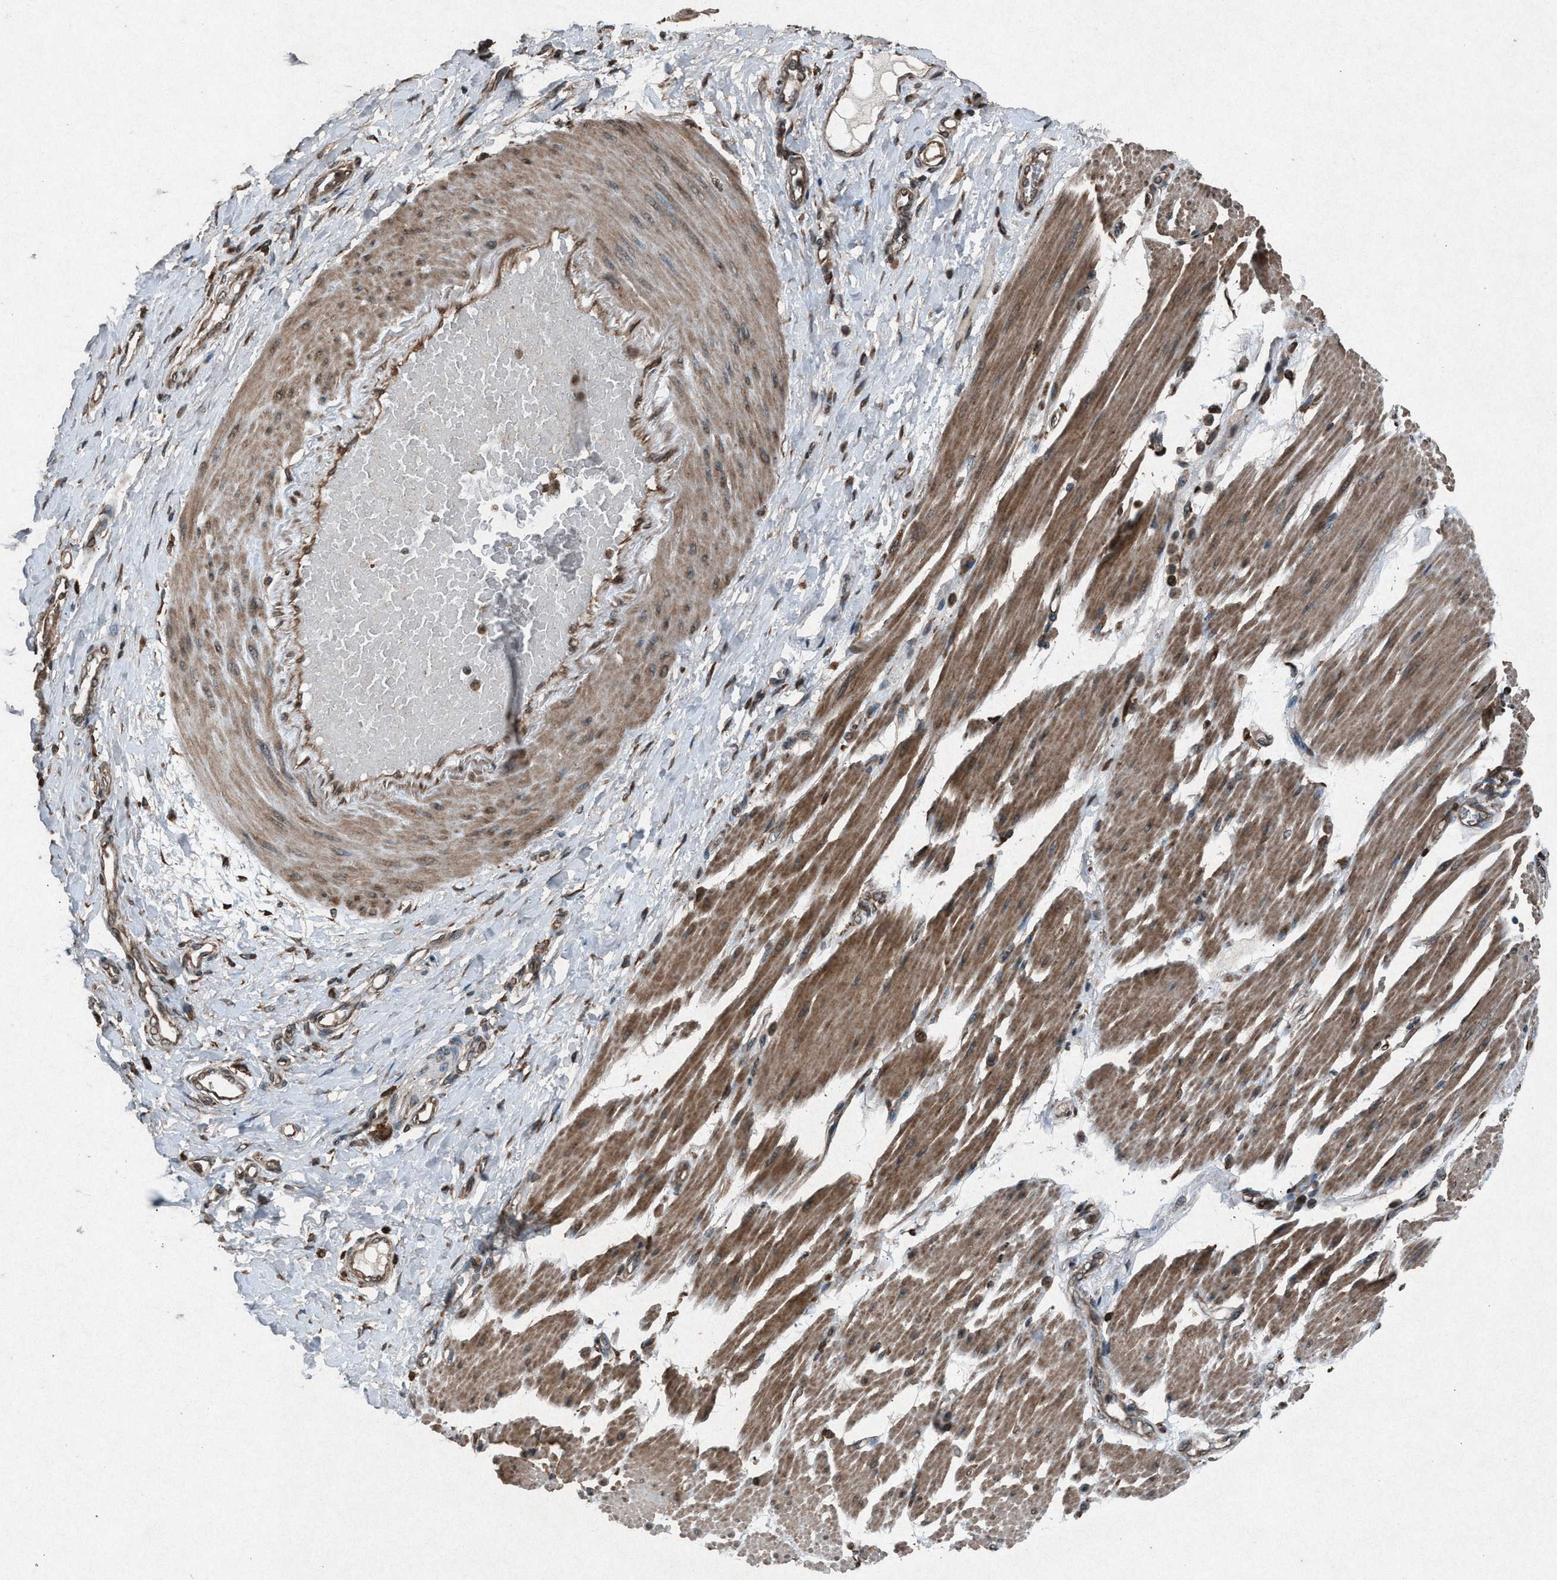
{"staining": {"intensity": "weak", "quantity": ">75%", "location": "cytoplasmic/membranous"}, "tissue": "adipose tissue", "cell_type": "Adipocytes", "image_type": "normal", "snomed": [{"axis": "morphology", "description": "Normal tissue, NOS"}, {"axis": "morphology", "description": "Adenocarcinoma, NOS"}, {"axis": "topography", "description": "Esophagus"}], "caption": "Protein staining of unremarkable adipose tissue exhibits weak cytoplasmic/membranous staining in about >75% of adipocytes. The staining was performed using DAB (3,3'-diaminobenzidine) to visualize the protein expression in brown, while the nuclei were stained in blue with hematoxylin (Magnification: 20x).", "gene": "CALR", "patient": {"sex": "male", "age": 62}}